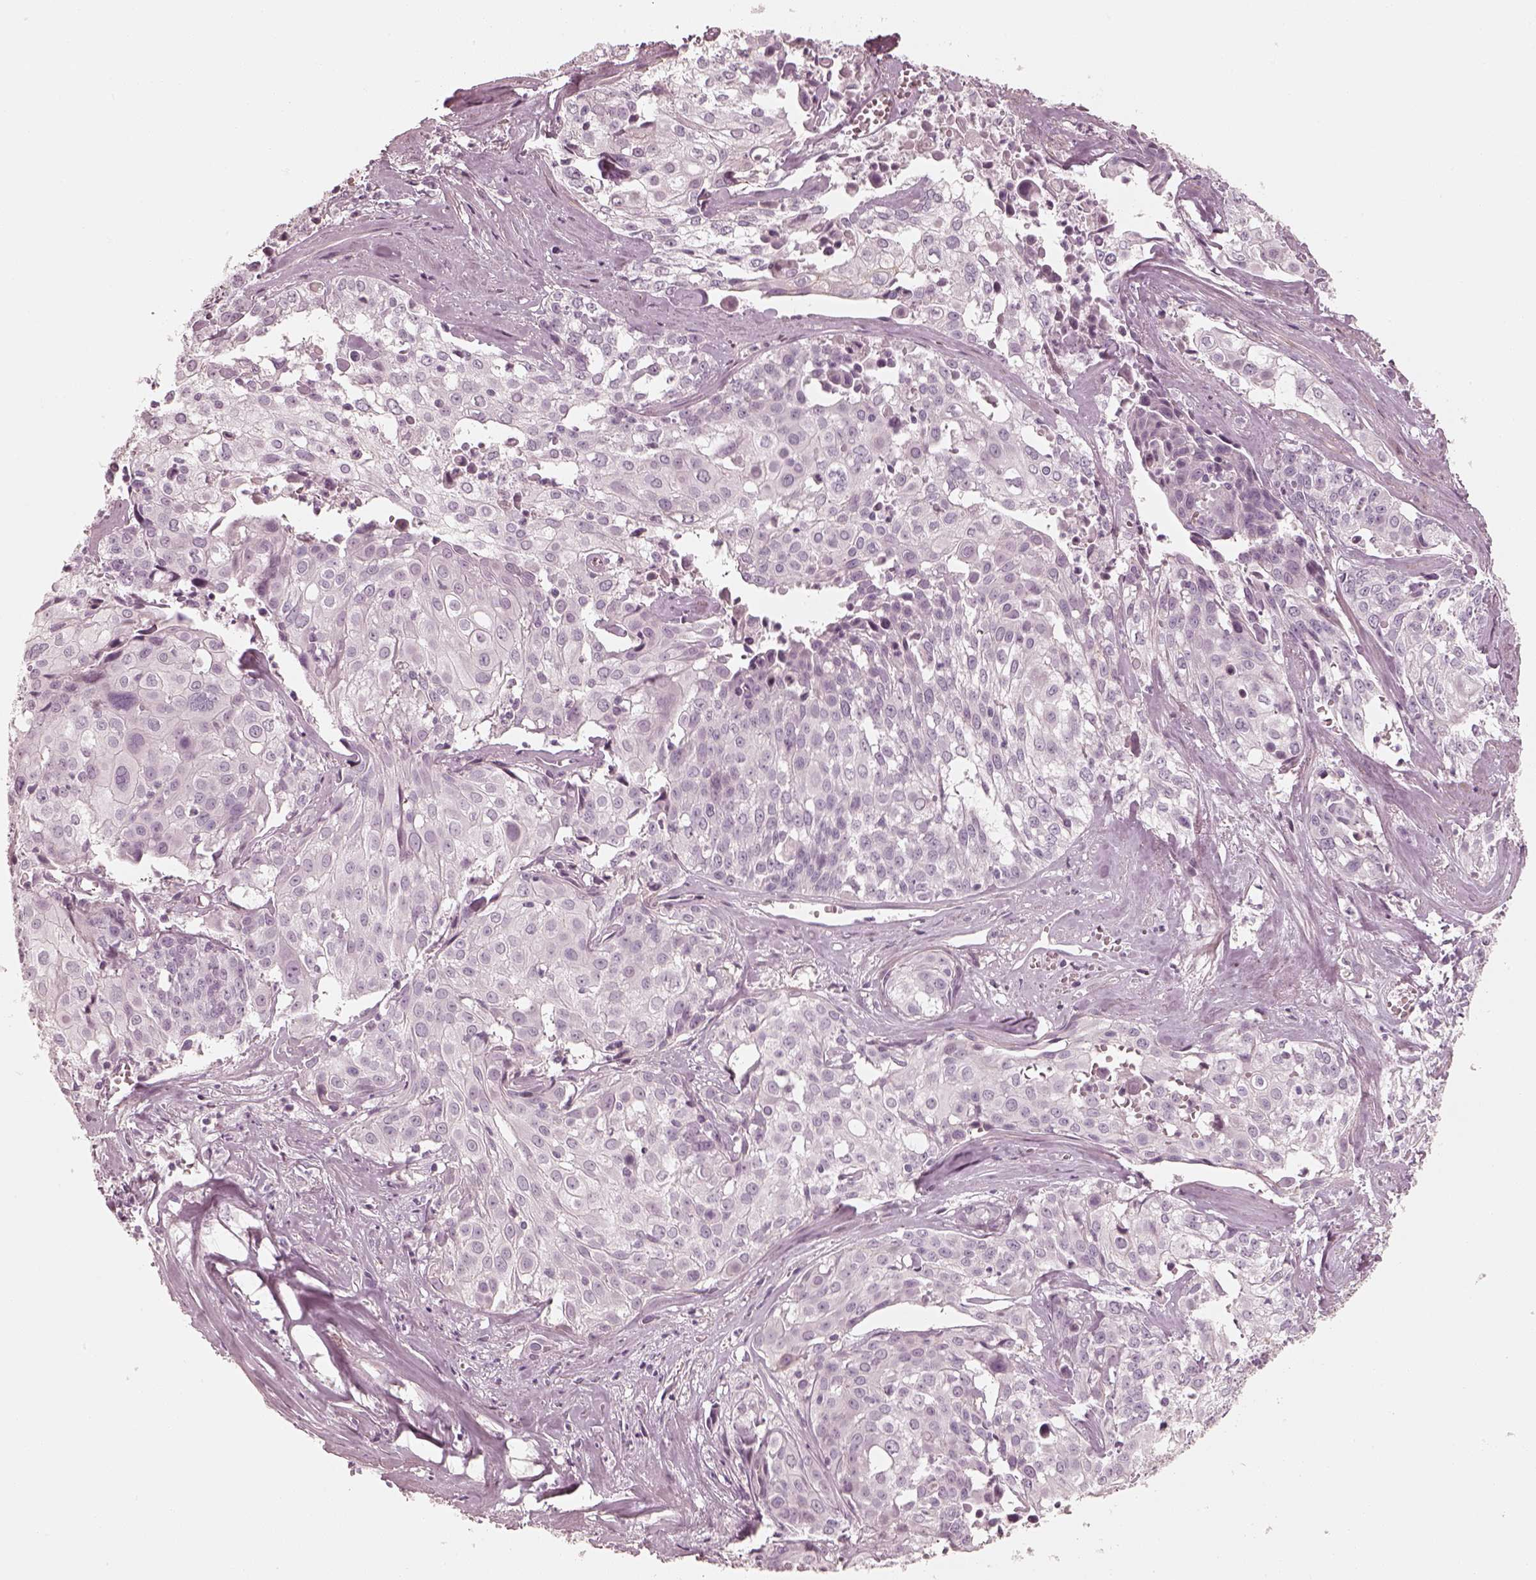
{"staining": {"intensity": "negative", "quantity": "none", "location": "none"}, "tissue": "cervical cancer", "cell_type": "Tumor cells", "image_type": "cancer", "snomed": [{"axis": "morphology", "description": "Squamous cell carcinoma, NOS"}, {"axis": "topography", "description": "Cervix"}], "caption": "Immunohistochemistry (IHC) micrograph of neoplastic tissue: cervical cancer (squamous cell carcinoma) stained with DAB exhibits no significant protein expression in tumor cells.", "gene": "SPATA24", "patient": {"sex": "female", "age": 39}}